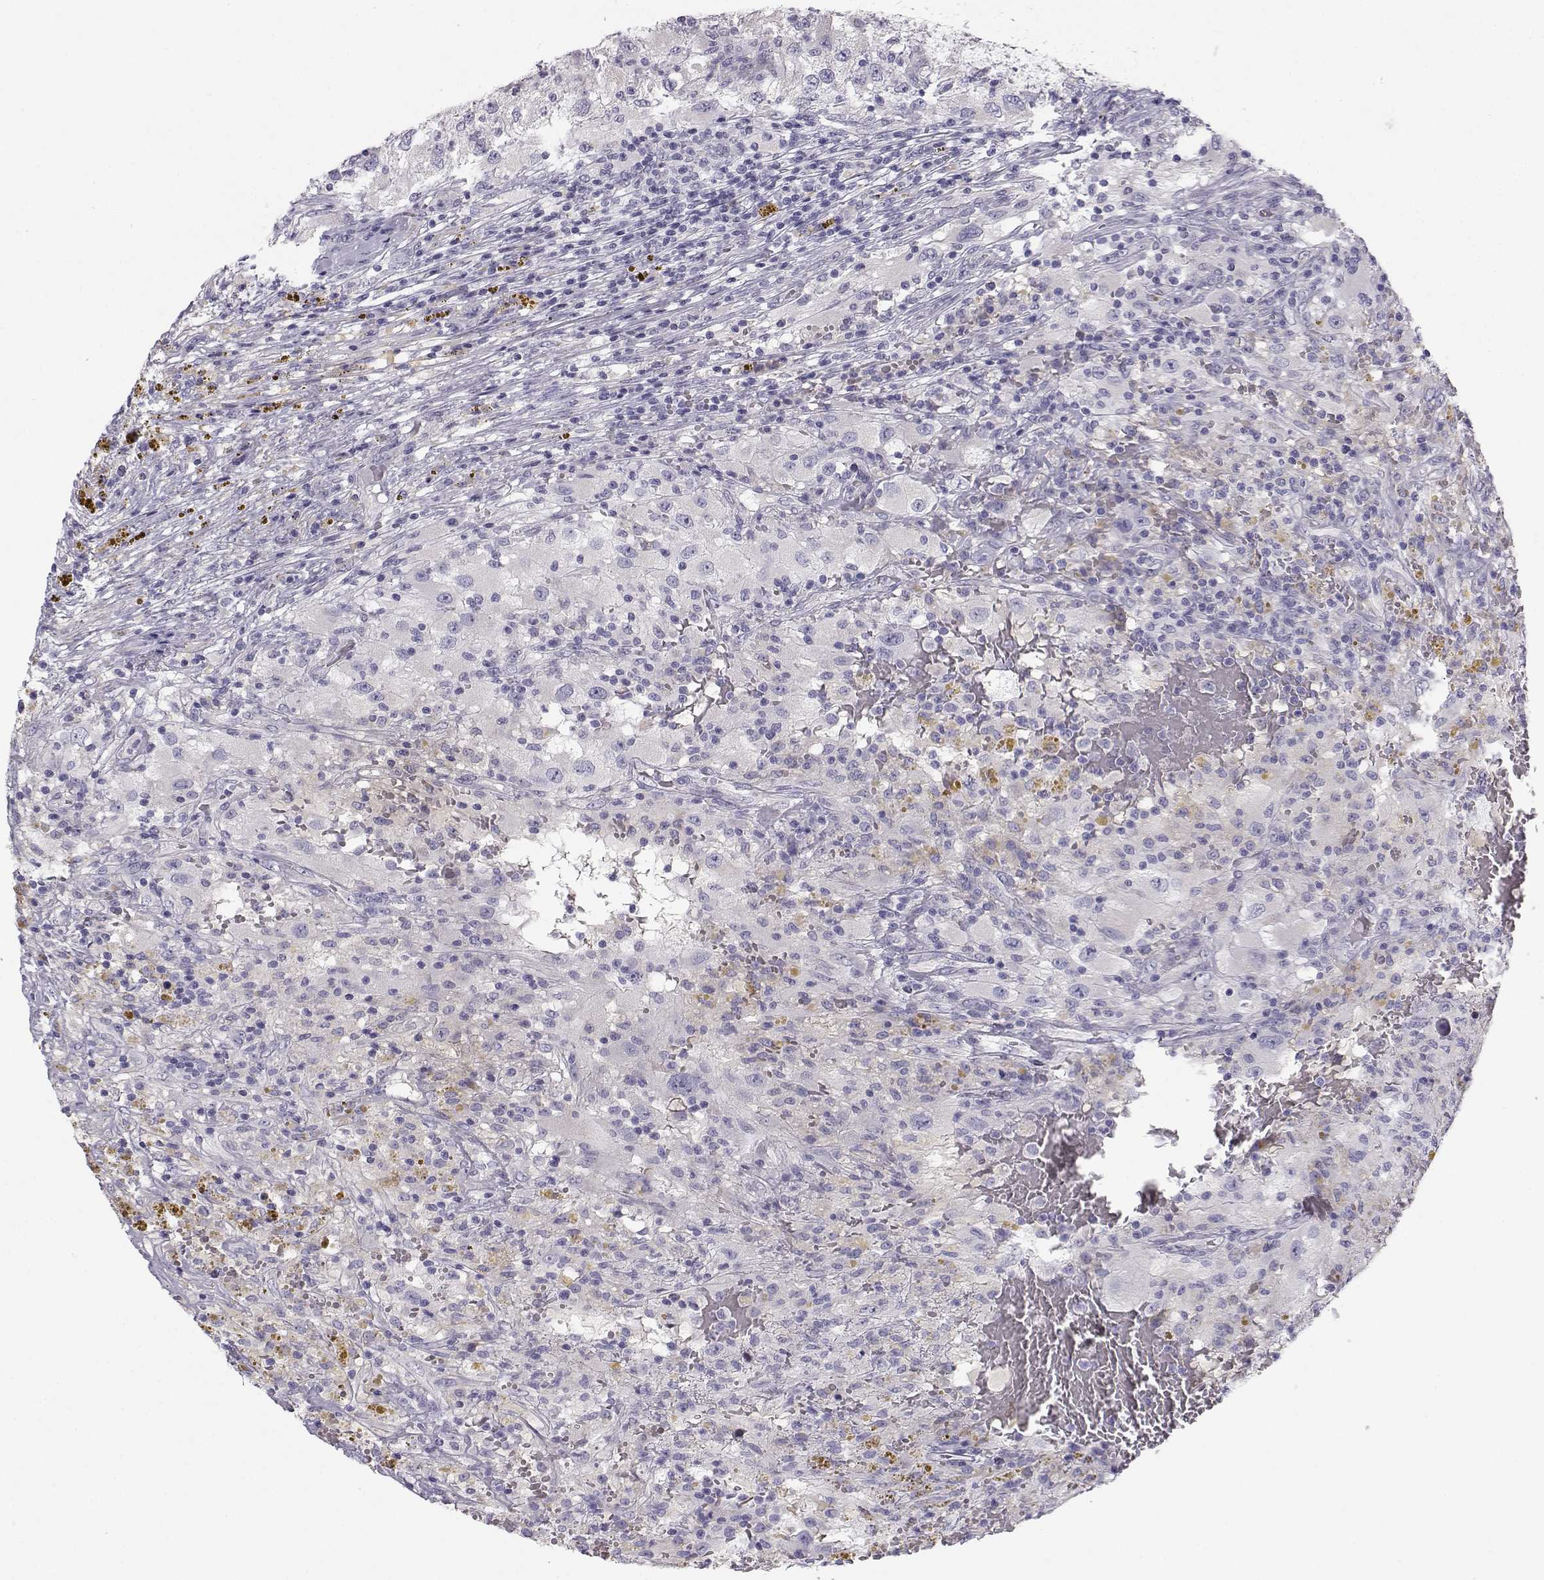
{"staining": {"intensity": "negative", "quantity": "none", "location": "none"}, "tissue": "renal cancer", "cell_type": "Tumor cells", "image_type": "cancer", "snomed": [{"axis": "morphology", "description": "Adenocarcinoma, NOS"}, {"axis": "topography", "description": "Kidney"}], "caption": "High power microscopy photomicrograph of an immunohistochemistry histopathology image of renal cancer (adenocarcinoma), revealing no significant staining in tumor cells.", "gene": "KCNMB4", "patient": {"sex": "female", "age": 67}}